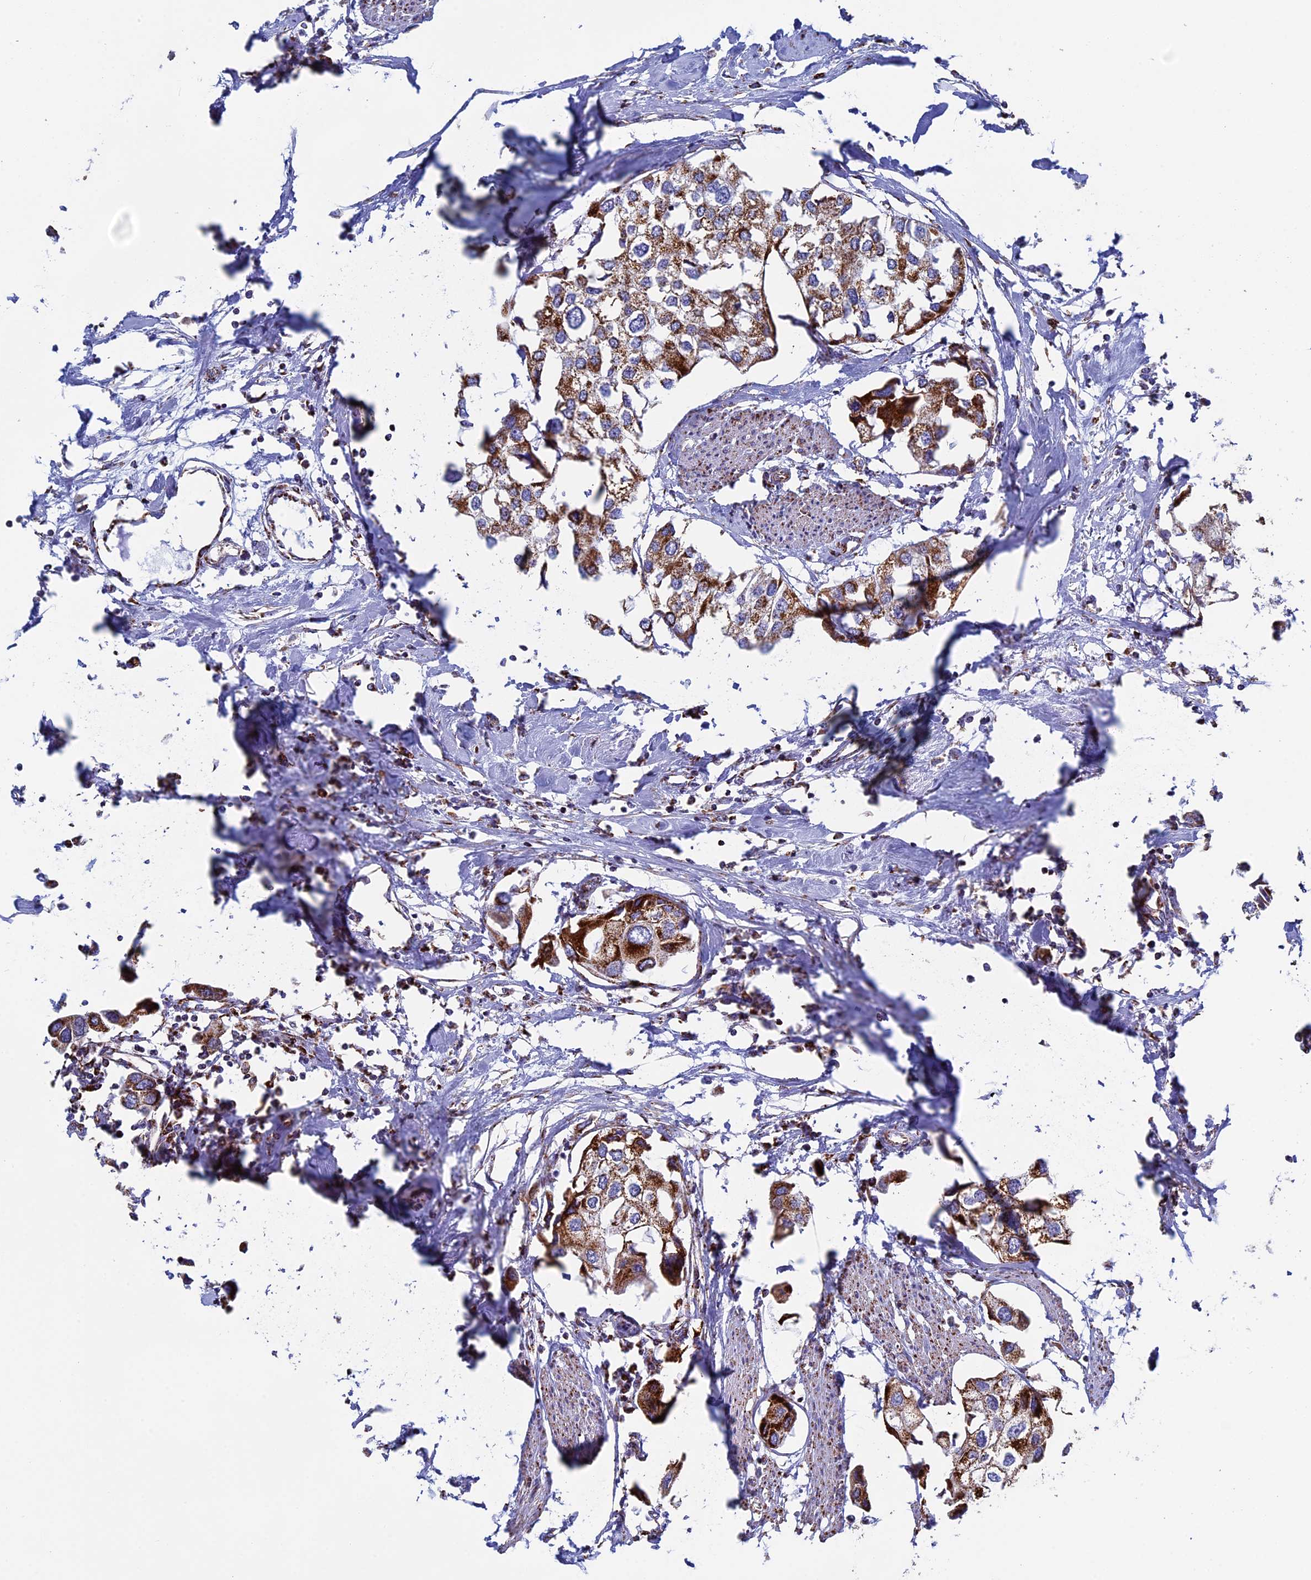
{"staining": {"intensity": "strong", "quantity": ">75%", "location": "cytoplasmic/membranous"}, "tissue": "urothelial cancer", "cell_type": "Tumor cells", "image_type": "cancer", "snomed": [{"axis": "morphology", "description": "Urothelial carcinoma, High grade"}, {"axis": "topography", "description": "Urinary bladder"}], "caption": "High-grade urothelial carcinoma stained with DAB immunohistochemistry exhibits high levels of strong cytoplasmic/membranous staining in about >75% of tumor cells.", "gene": "UQCRFS1", "patient": {"sex": "male", "age": 64}}